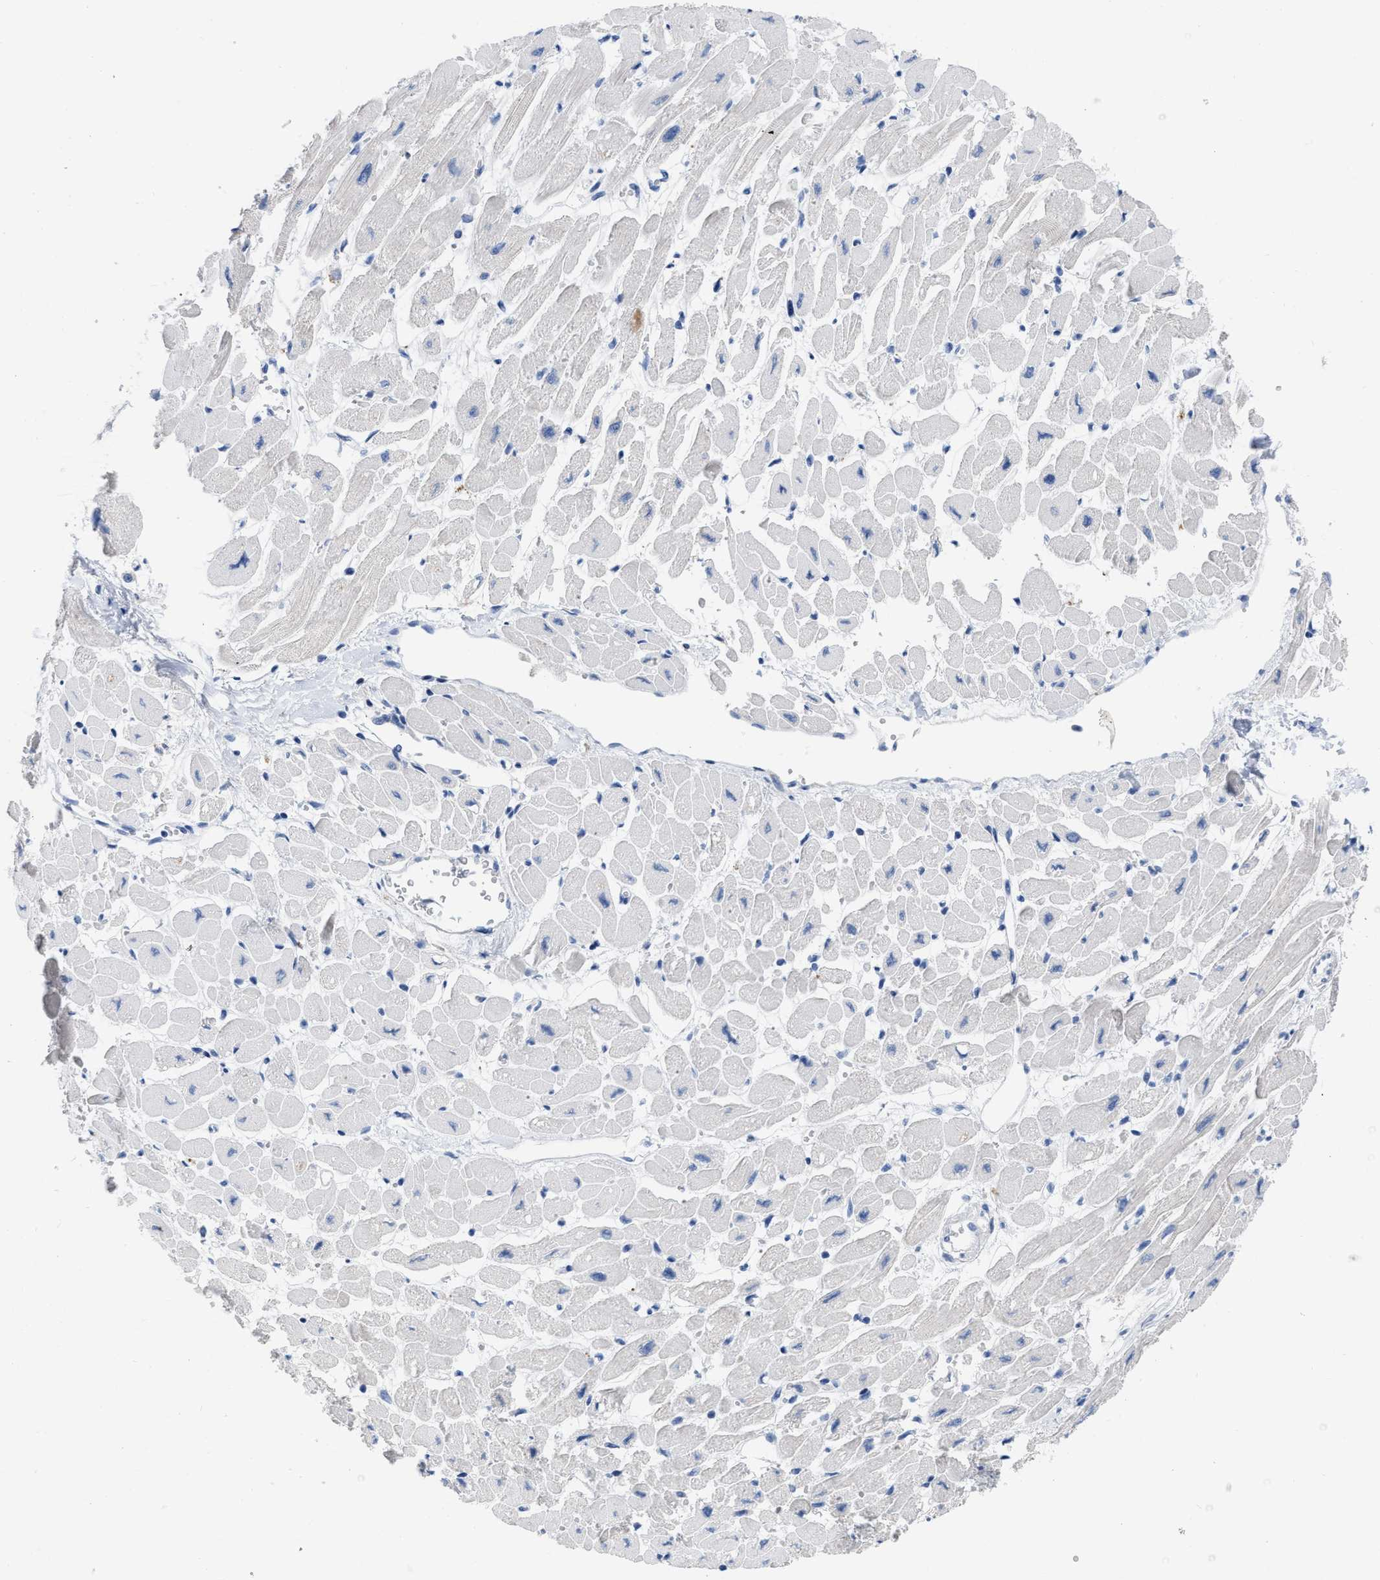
{"staining": {"intensity": "negative", "quantity": "none", "location": "none"}, "tissue": "heart muscle", "cell_type": "Cardiomyocytes", "image_type": "normal", "snomed": [{"axis": "morphology", "description": "Normal tissue, NOS"}, {"axis": "topography", "description": "Heart"}], "caption": "Immunohistochemistry (IHC) photomicrograph of benign heart muscle: heart muscle stained with DAB (3,3'-diaminobenzidine) shows no significant protein expression in cardiomyocytes.", "gene": "CEACAM5", "patient": {"sex": "female", "age": 54}}